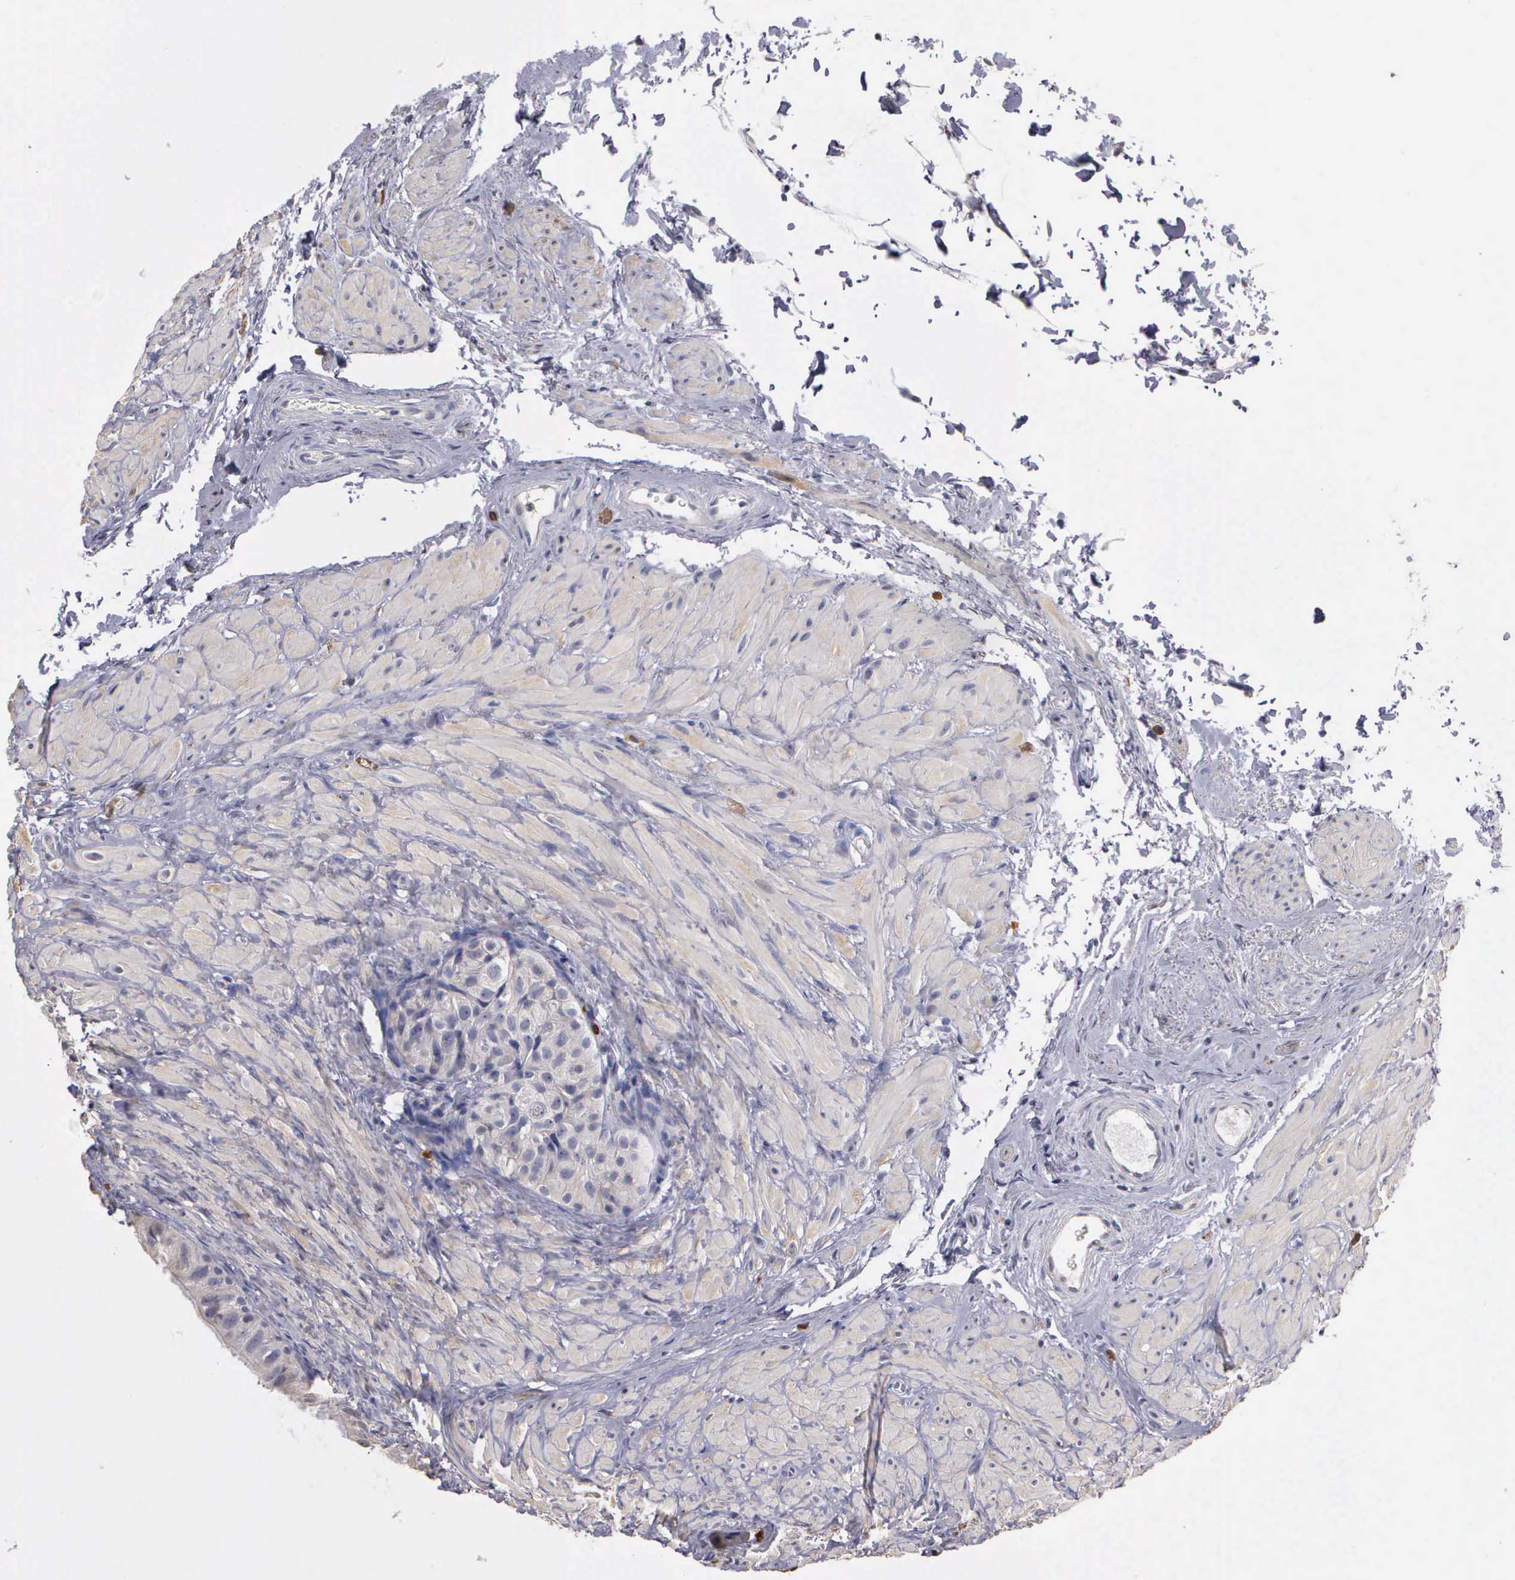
{"staining": {"intensity": "negative", "quantity": "none", "location": "none"}, "tissue": "epididymis", "cell_type": "Glandular cells", "image_type": "normal", "snomed": [{"axis": "morphology", "description": "Normal tissue, NOS"}, {"axis": "topography", "description": "Epididymis"}], "caption": "Immunohistochemical staining of normal human epididymis reveals no significant positivity in glandular cells.", "gene": "ENO3", "patient": {"sex": "male", "age": 77}}